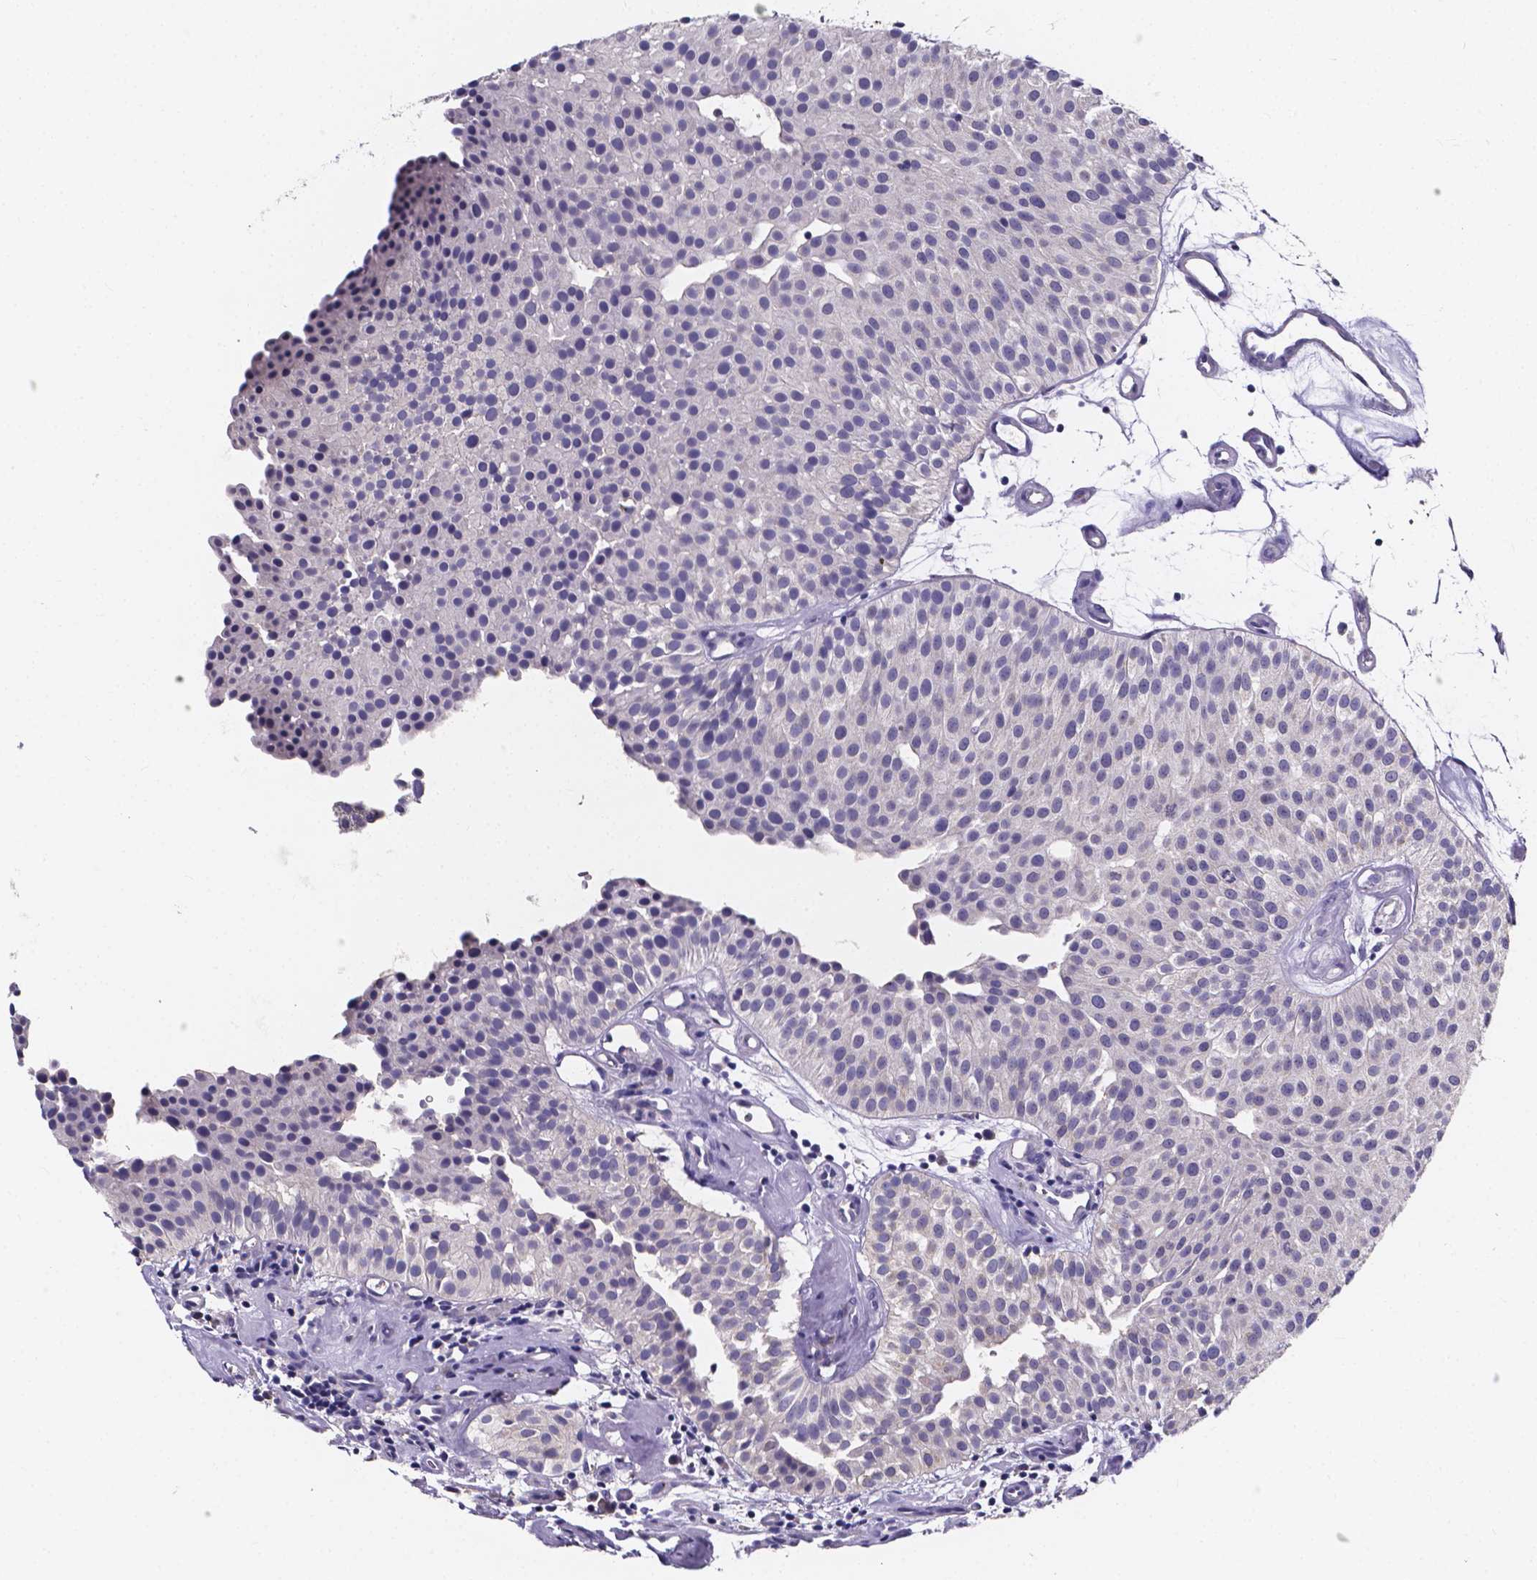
{"staining": {"intensity": "negative", "quantity": "none", "location": "none"}, "tissue": "urothelial cancer", "cell_type": "Tumor cells", "image_type": "cancer", "snomed": [{"axis": "morphology", "description": "Urothelial carcinoma, Low grade"}, {"axis": "topography", "description": "Urinary bladder"}], "caption": "An immunohistochemistry photomicrograph of low-grade urothelial carcinoma is shown. There is no staining in tumor cells of low-grade urothelial carcinoma. (IHC, brightfield microscopy, high magnification).", "gene": "SPOCD1", "patient": {"sex": "female", "age": 87}}